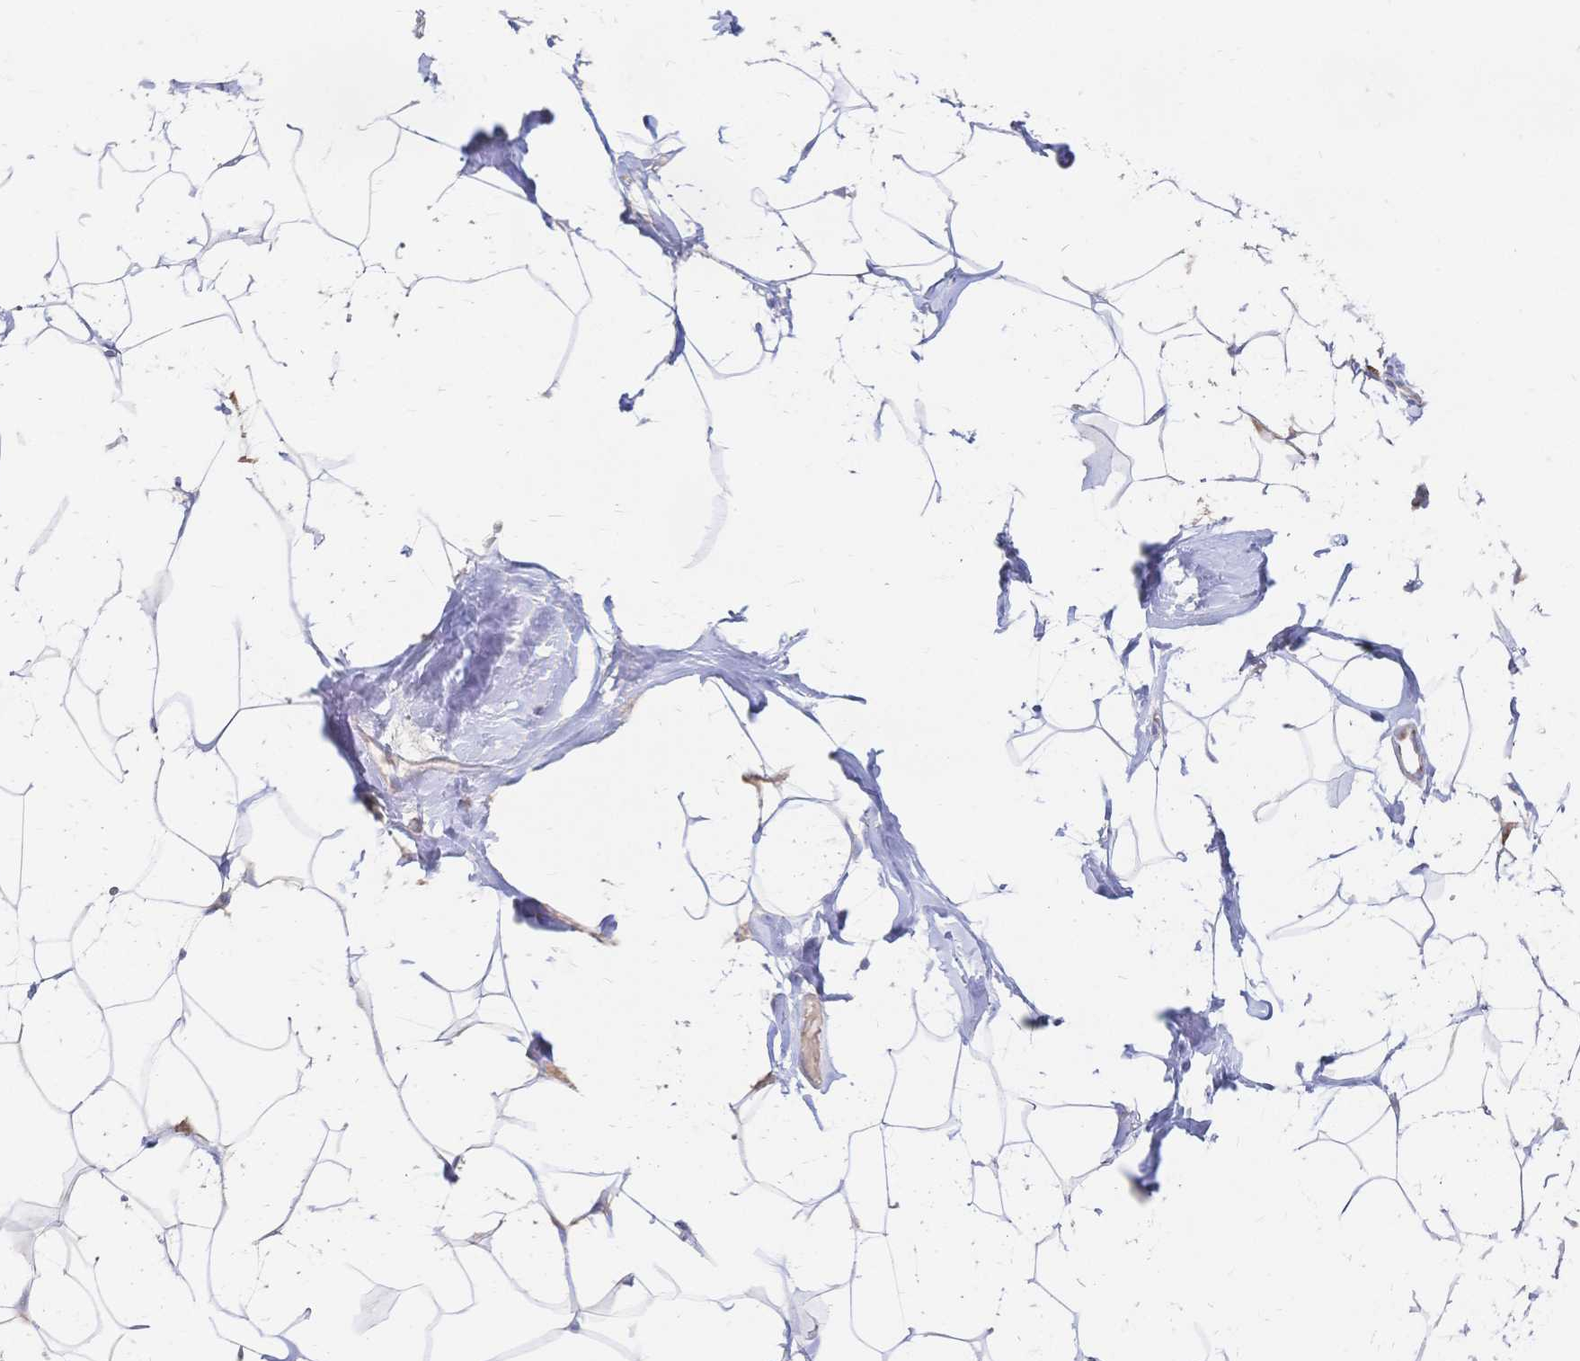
{"staining": {"intensity": "negative", "quantity": "none", "location": "none"}, "tissue": "breast", "cell_type": "Adipocytes", "image_type": "normal", "snomed": [{"axis": "morphology", "description": "Normal tissue, NOS"}, {"axis": "topography", "description": "Breast"}], "caption": "The image shows no significant expression in adipocytes of breast.", "gene": "SORBS1", "patient": {"sex": "female", "age": 32}}